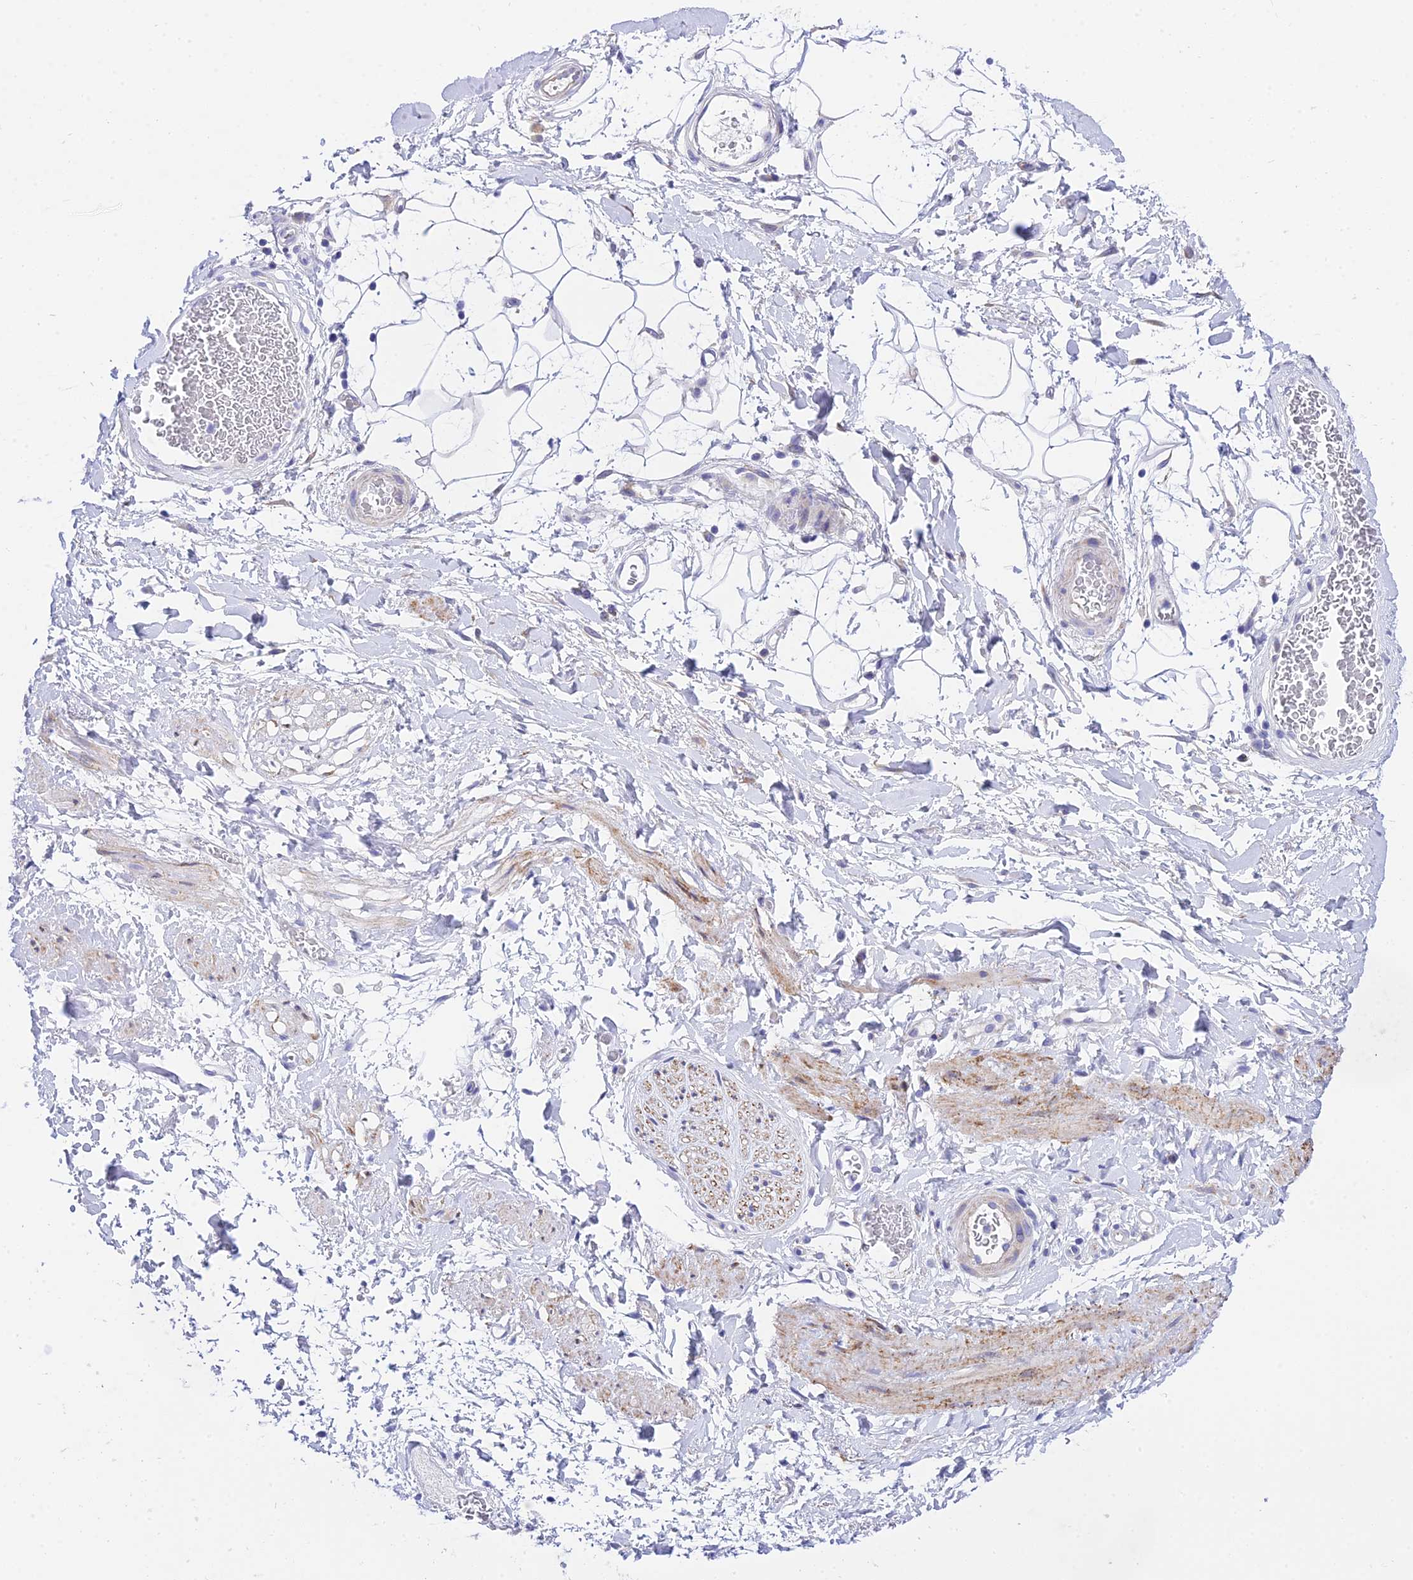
{"staining": {"intensity": "negative", "quantity": "none", "location": "none"}, "tissue": "adipose tissue", "cell_type": "Adipocytes", "image_type": "normal", "snomed": [{"axis": "morphology", "description": "Normal tissue, NOS"}, {"axis": "morphology", "description": "Adenocarcinoma, NOS"}, {"axis": "topography", "description": "Rectum"}, {"axis": "topography", "description": "Vagina"}, {"axis": "topography", "description": "Peripheral nerve tissue"}], "caption": "Protein analysis of normal adipose tissue demonstrates no significant expression in adipocytes. (DAB (3,3'-diaminobenzidine) immunohistochemistry (IHC) visualized using brightfield microscopy, high magnification).", "gene": "DEFB107A", "patient": {"sex": "female", "age": 71}}